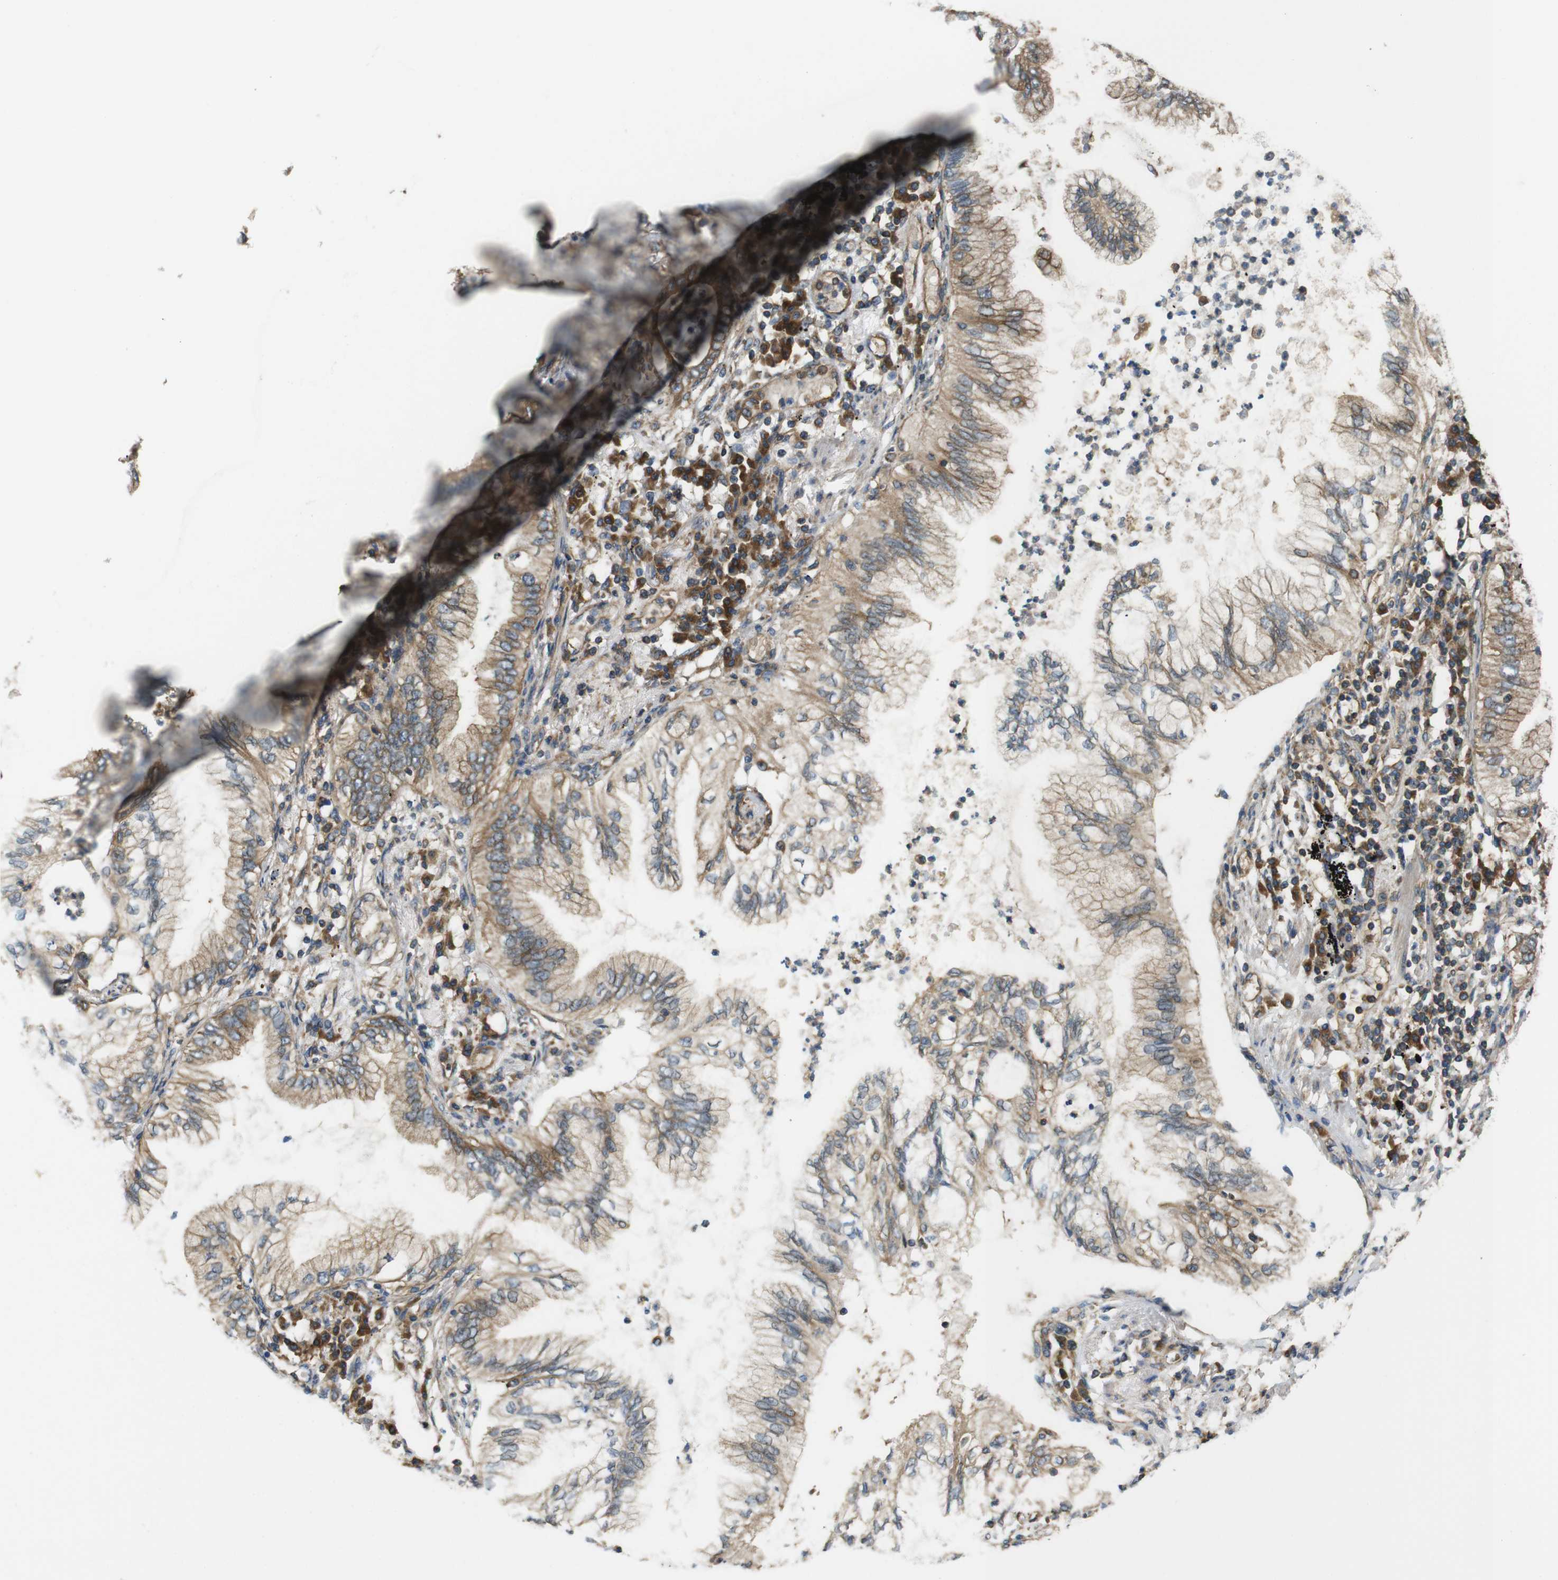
{"staining": {"intensity": "weak", "quantity": ">75%", "location": "cytoplasmic/membranous"}, "tissue": "lung cancer", "cell_type": "Tumor cells", "image_type": "cancer", "snomed": [{"axis": "morphology", "description": "Normal tissue, NOS"}, {"axis": "morphology", "description": "Adenocarcinoma, NOS"}, {"axis": "topography", "description": "Bronchus"}, {"axis": "topography", "description": "Lung"}], "caption": "Lung adenocarcinoma stained with IHC reveals weak cytoplasmic/membranous positivity in about >75% of tumor cells.", "gene": "TSC1", "patient": {"sex": "female", "age": 70}}